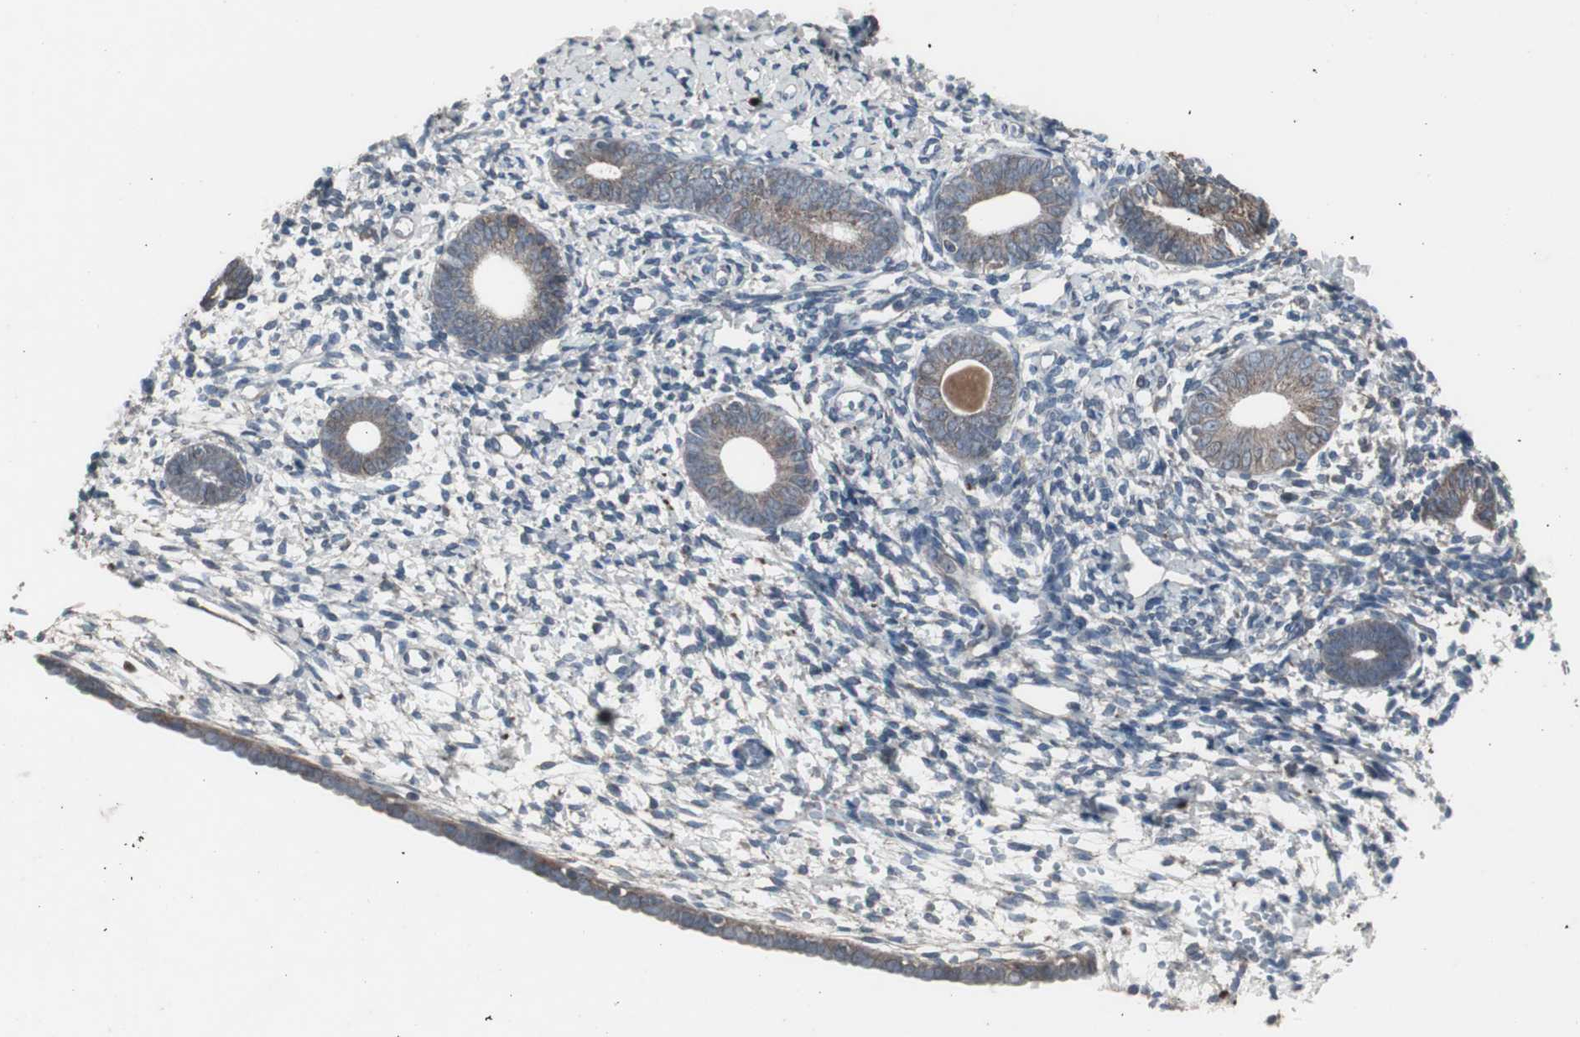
{"staining": {"intensity": "negative", "quantity": "none", "location": "none"}, "tissue": "endometrium", "cell_type": "Cells in endometrial stroma", "image_type": "normal", "snomed": [{"axis": "morphology", "description": "Normal tissue, NOS"}, {"axis": "topography", "description": "Endometrium"}], "caption": "Cells in endometrial stroma show no significant protein expression in unremarkable endometrium.", "gene": "SSTR2", "patient": {"sex": "female", "age": 71}}